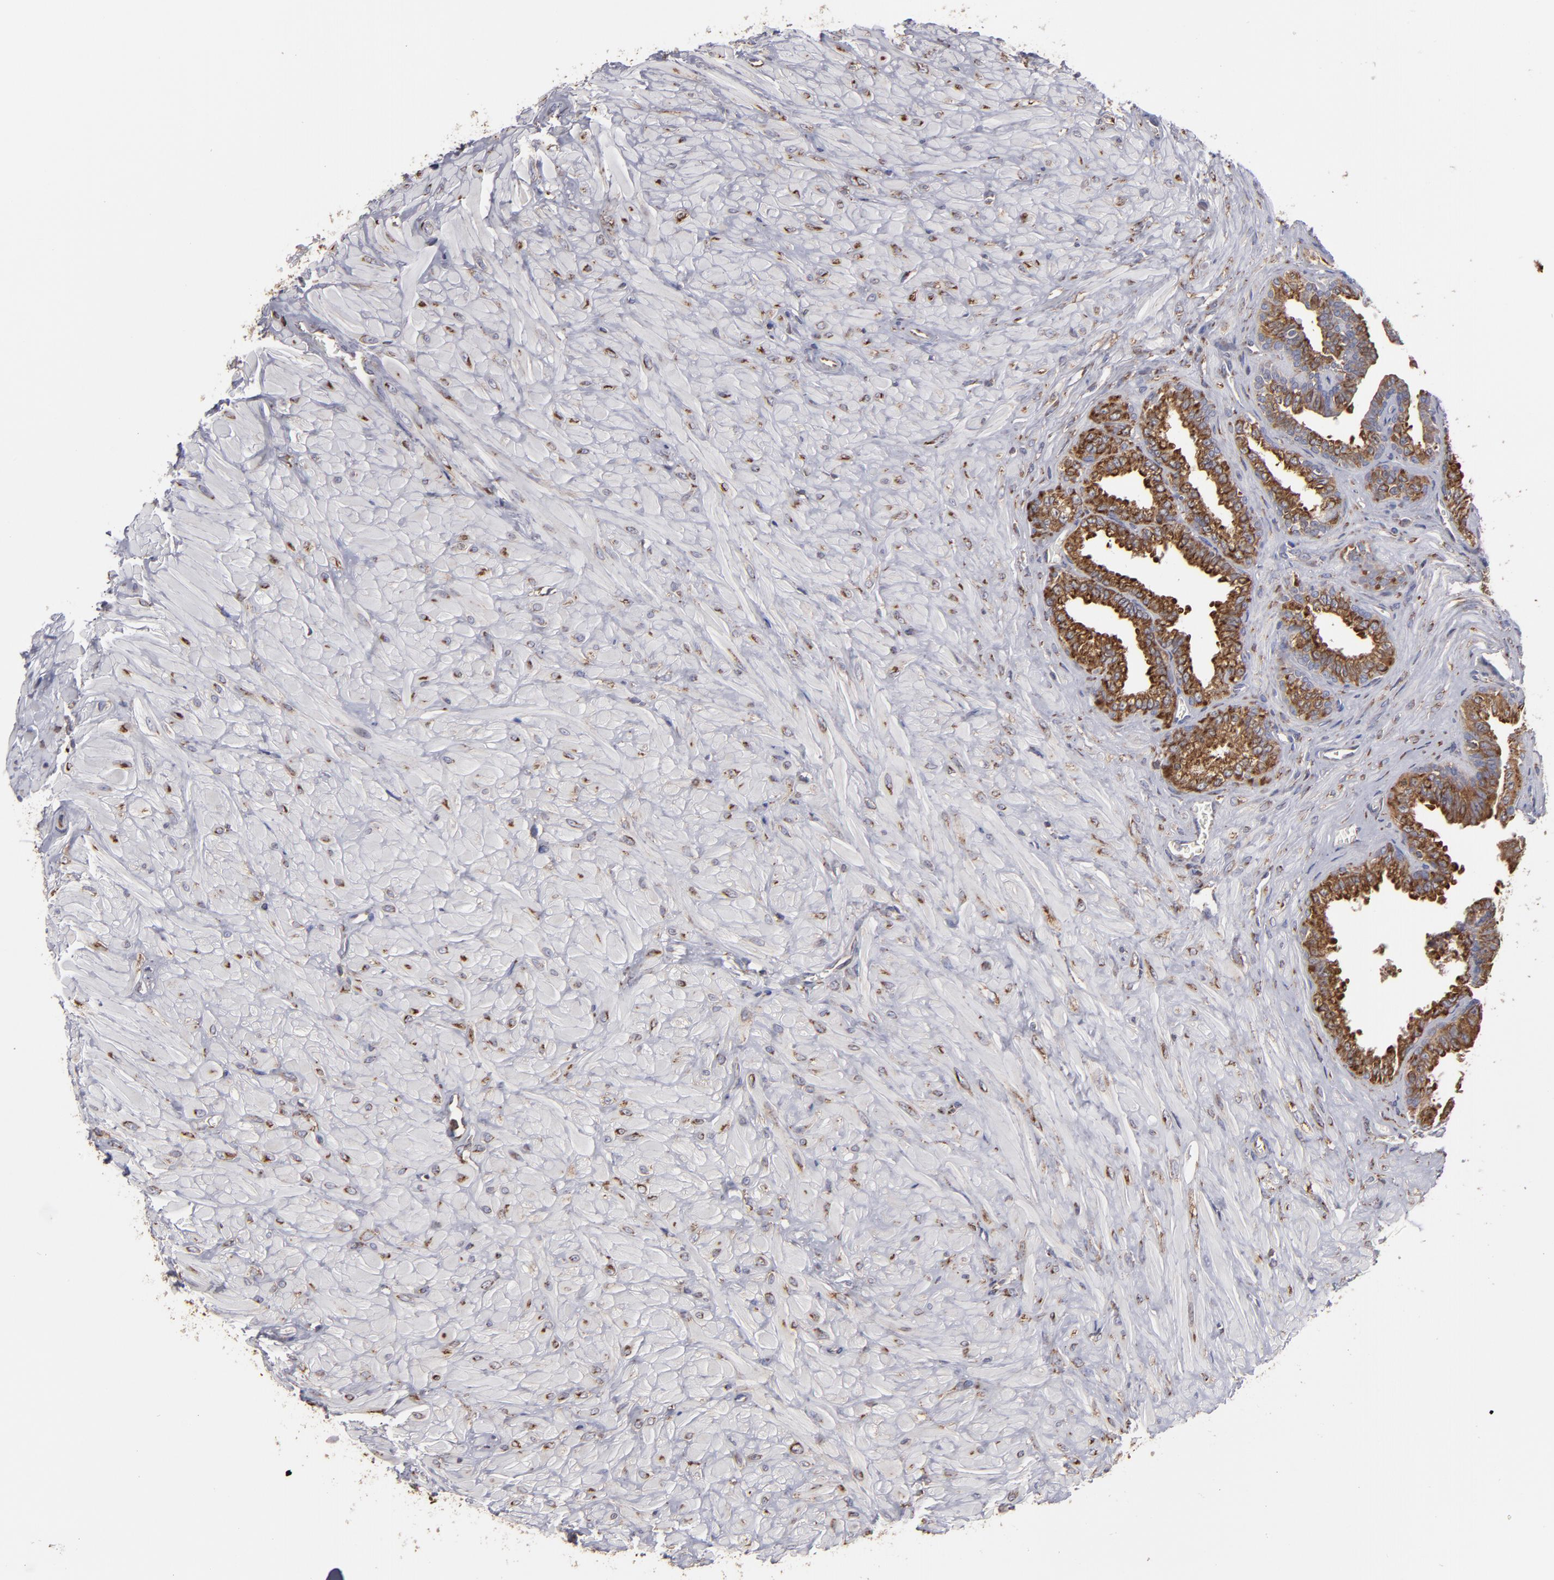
{"staining": {"intensity": "strong", "quantity": ">75%", "location": "cytoplasmic/membranous"}, "tissue": "seminal vesicle", "cell_type": "Glandular cells", "image_type": "normal", "snomed": [{"axis": "morphology", "description": "Normal tissue, NOS"}, {"axis": "topography", "description": "Seminal veicle"}], "caption": "The image demonstrates staining of normal seminal vesicle, revealing strong cytoplasmic/membranous protein staining (brown color) within glandular cells.", "gene": "SND1", "patient": {"sex": "male", "age": 26}}